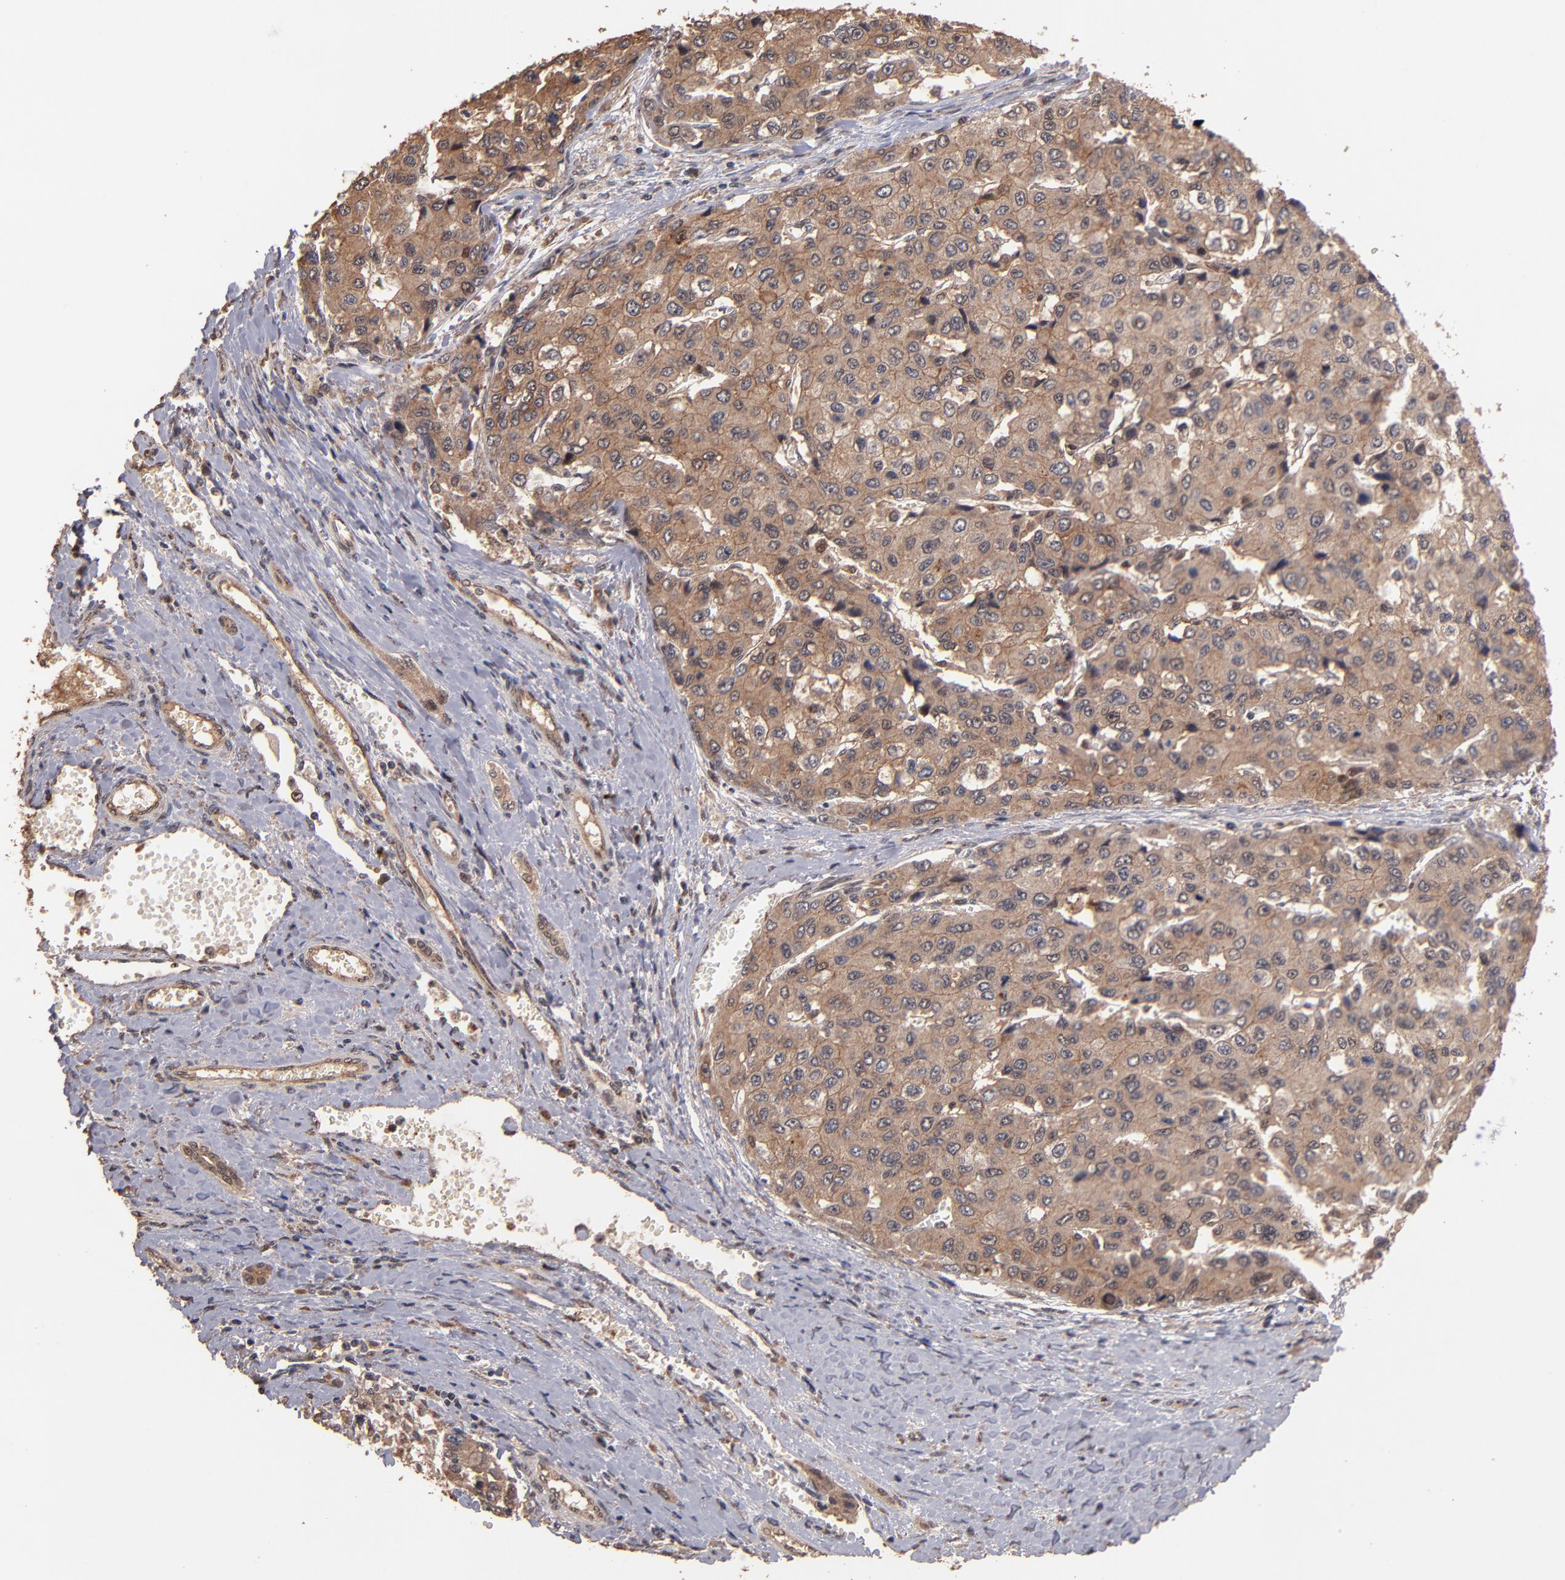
{"staining": {"intensity": "moderate", "quantity": ">75%", "location": "cytoplasmic/membranous"}, "tissue": "liver cancer", "cell_type": "Tumor cells", "image_type": "cancer", "snomed": [{"axis": "morphology", "description": "Carcinoma, Hepatocellular, NOS"}, {"axis": "topography", "description": "Liver"}], "caption": "Protein expression analysis of liver hepatocellular carcinoma shows moderate cytoplasmic/membranous expression in about >75% of tumor cells.", "gene": "EAPP", "patient": {"sex": "female", "age": 66}}